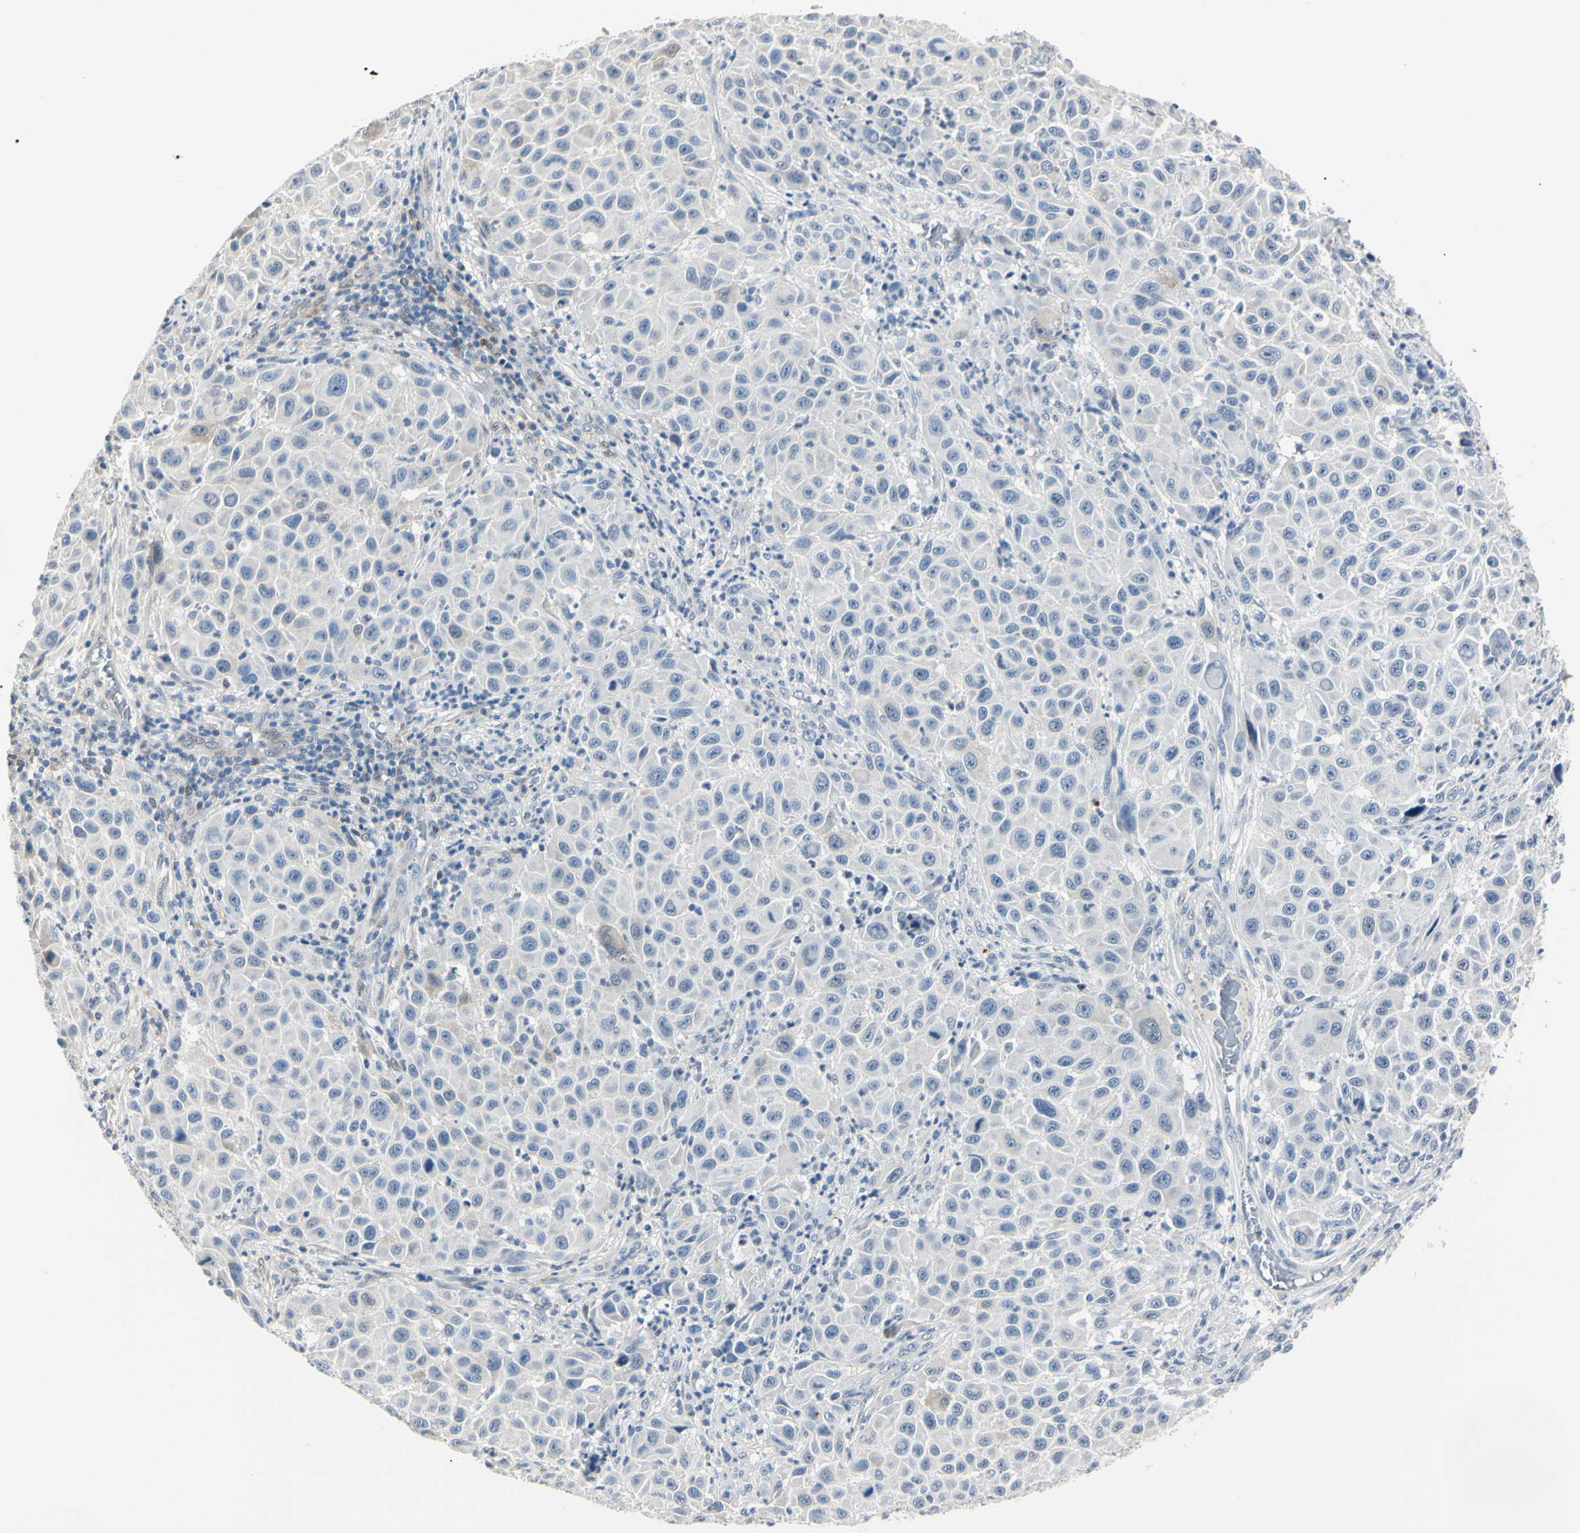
{"staining": {"intensity": "negative", "quantity": "none", "location": "none"}, "tissue": "melanoma", "cell_type": "Tumor cells", "image_type": "cancer", "snomed": [{"axis": "morphology", "description": "Malignant melanoma, Metastatic site"}, {"axis": "topography", "description": "Lymph node"}], "caption": "This is a micrograph of immunohistochemistry (IHC) staining of malignant melanoma (metastatic site), which shows no staining in tumor cells.", "gene": "AKR1C3", "patient": {"sex": "male", "age": 61}}